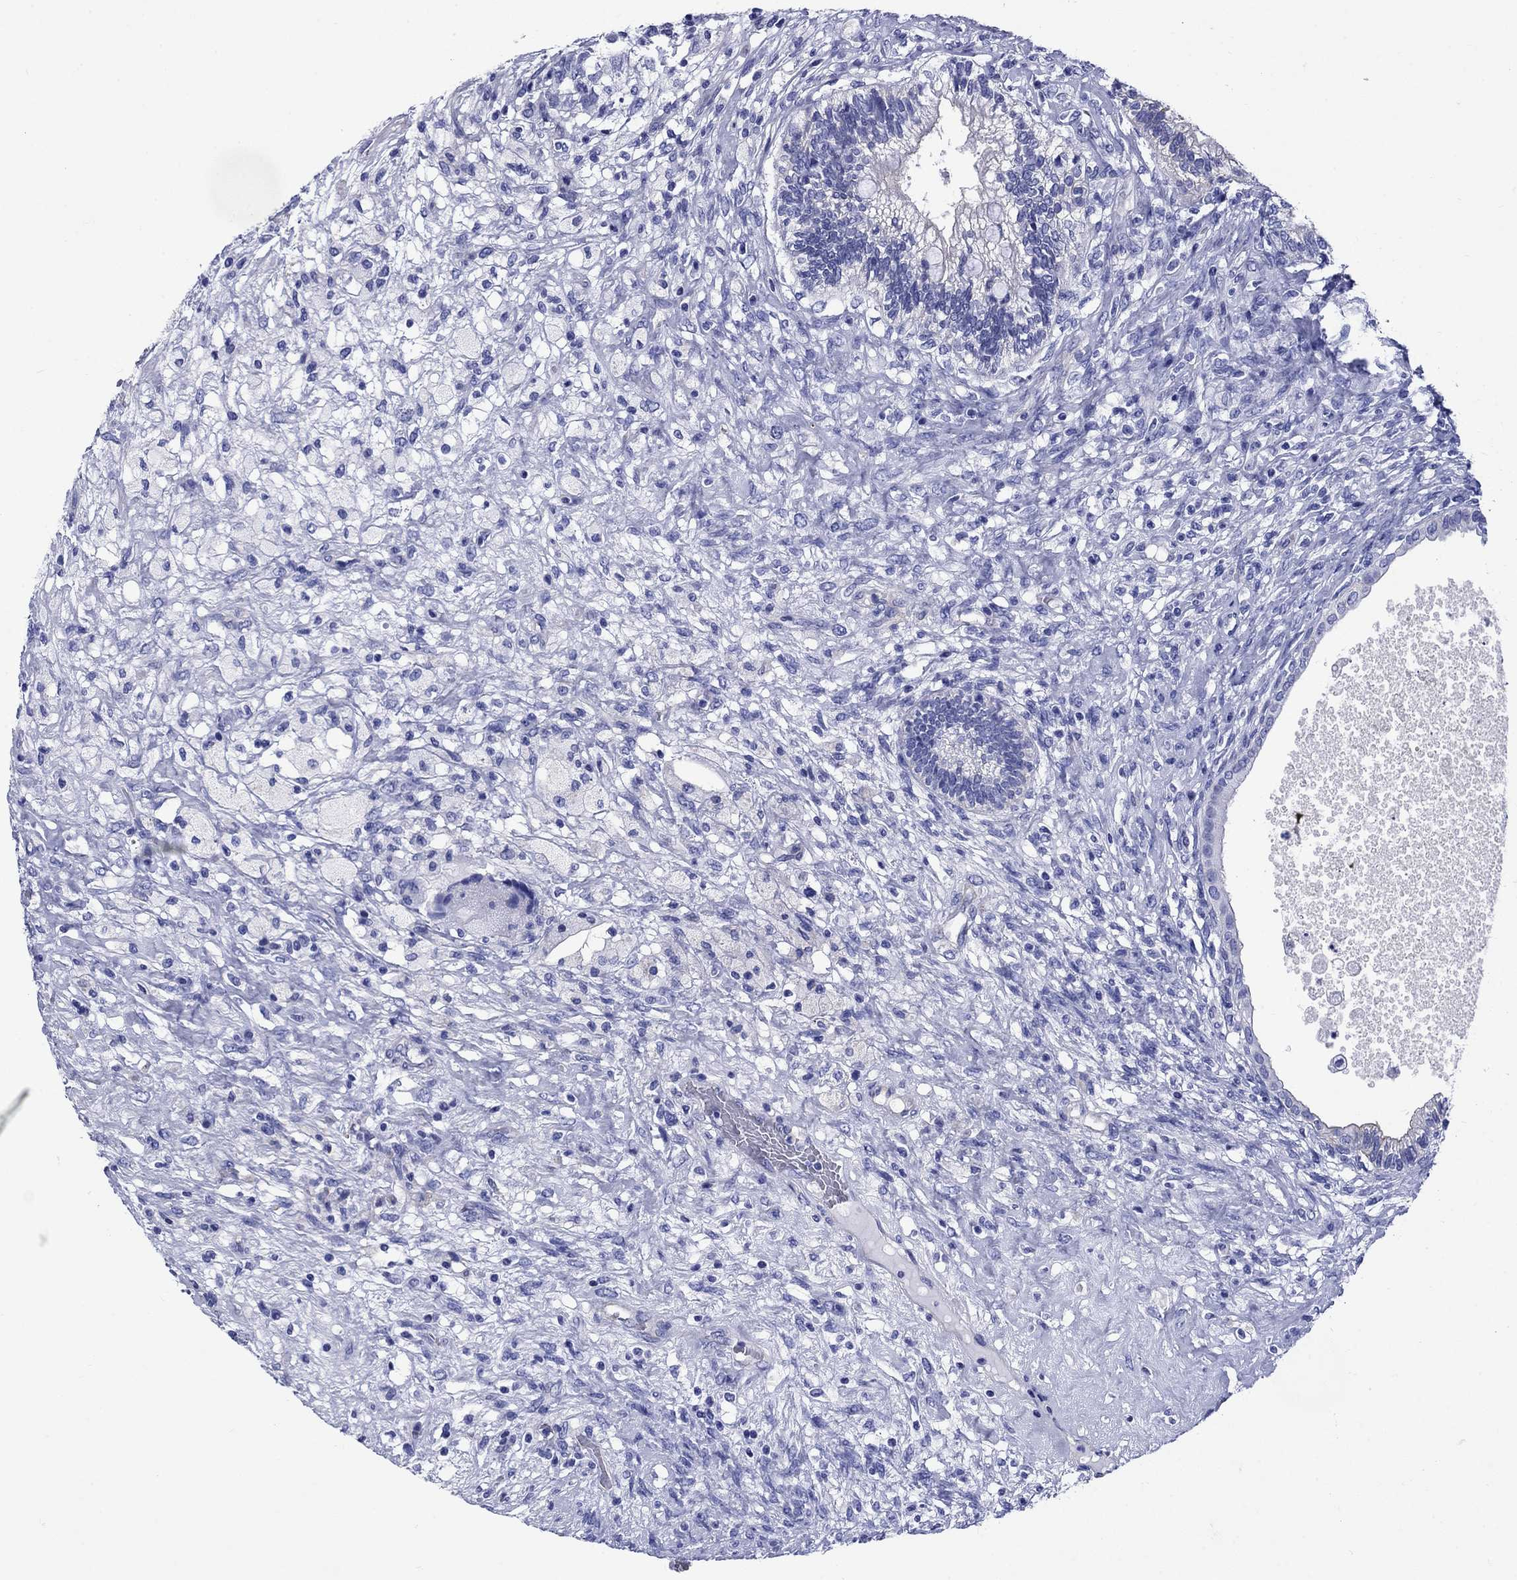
{"staining": {"intensity": "negative", "quantity": "none", "location": "none"}, "tissue": "testis cancer", "cell_type": "Tumor cells", "image_type": "cancer", "snomed": [{"axis": "morphology", "description": "Seminoma, NOS"}, {"axis": "morphology", "description": "Carcinoma, Embryonal, NOS"}, {"axis": "topography", "description": "Testis"}], "caption": "Immunohistochemistry micrograph of neoplastic tissue: testis embryonal carcinoma stained with DAB (3,3'-diaminobenzidine) displays no significant protein staining in tumor cells.", "gene": "SLC1A2", "patient": {"sex": "male", "age": 41}}